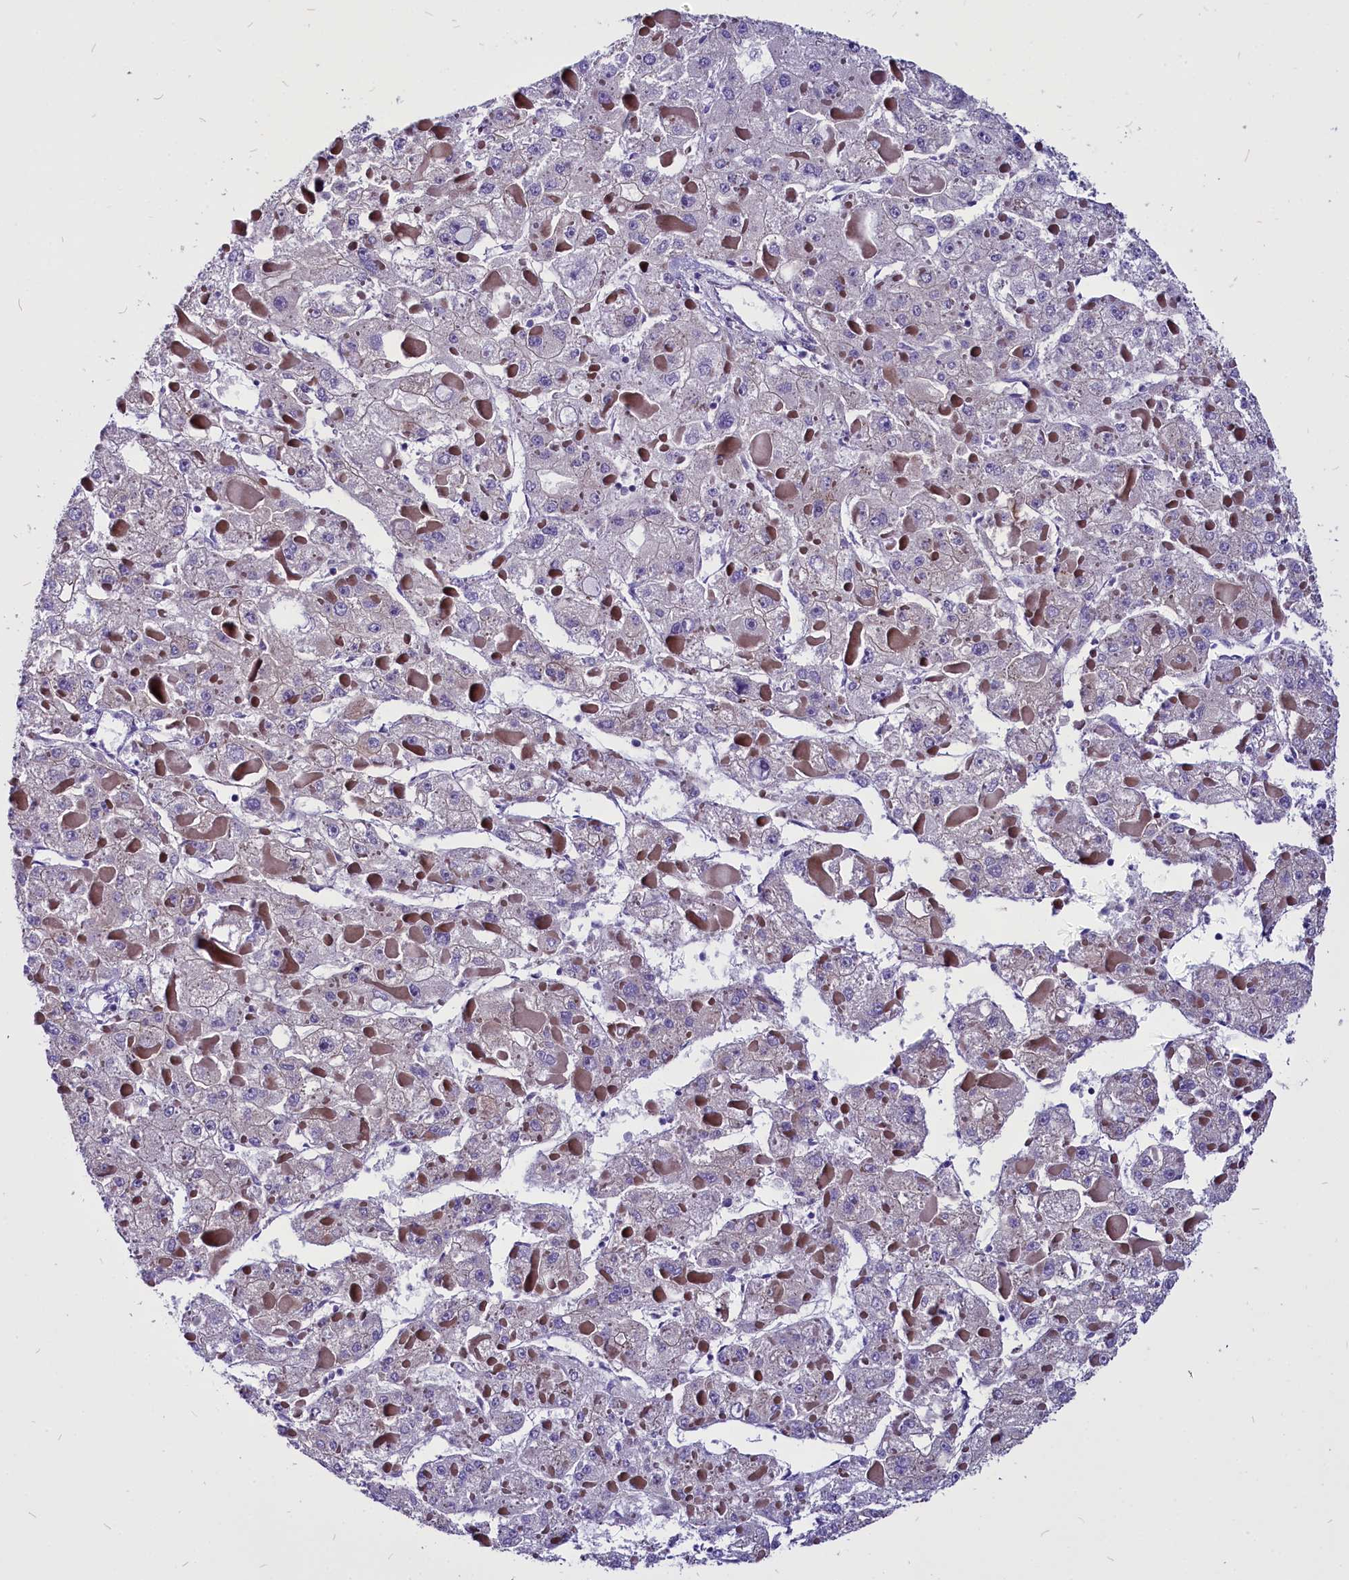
{"staining": {"intensity": "negative", "quantity": "none", "location": "none"}, "tissue": "liver cancer", "cell_type": "Tumor cells", "image_type": "cancer", "snomed": [{"axis": "morphology", "description": "Carcinoma, Hepatocellular, NOS"}, {"axis": "topography", "description": "Liver"}], "caption": "Tumor cells are negative for brown protein staining in liver hepatocellular carcinoma.", "gene": "CEP170", "patient": {"sex": "female", "age": 73}}